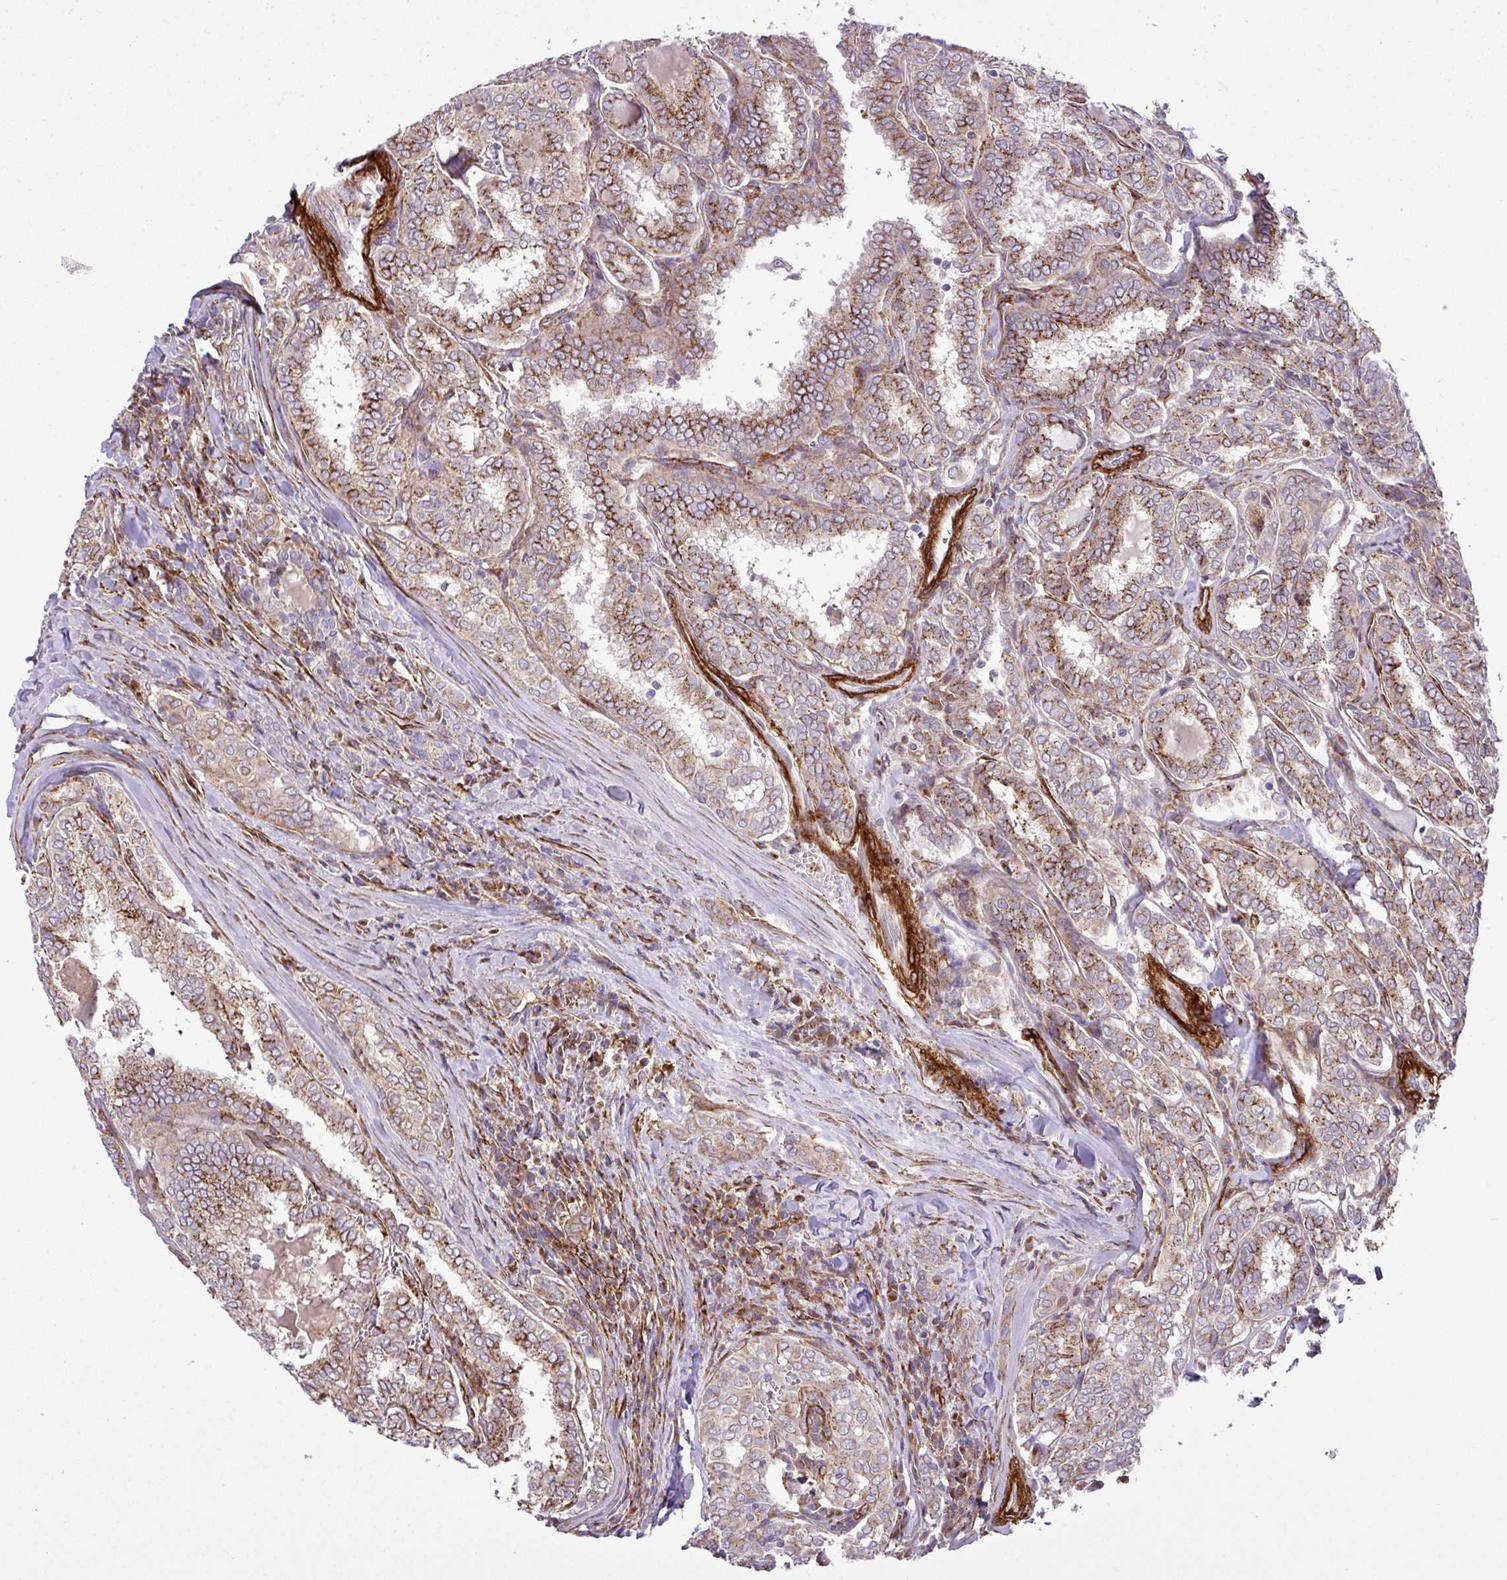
{"staining": {"intensity": "moderate", "quantity": ">75%", "location": "cytoplasmic/membranous"}, "tissue": "thyroid cancer", "cell_type": "Tumor cells", "image_type": "cancer", "snomed": [{"axis": "morphology", "description": "Papillary adenocarcinoma, NOS"}, {"axis": "topography", "description": "Thyroid gland"}], "caption": "Thyroid cancer stained with a protein marker displays moderate staining in tumor cells.", "gene": "FAM47E", "patient": {"sex": "female", "age": 30}}